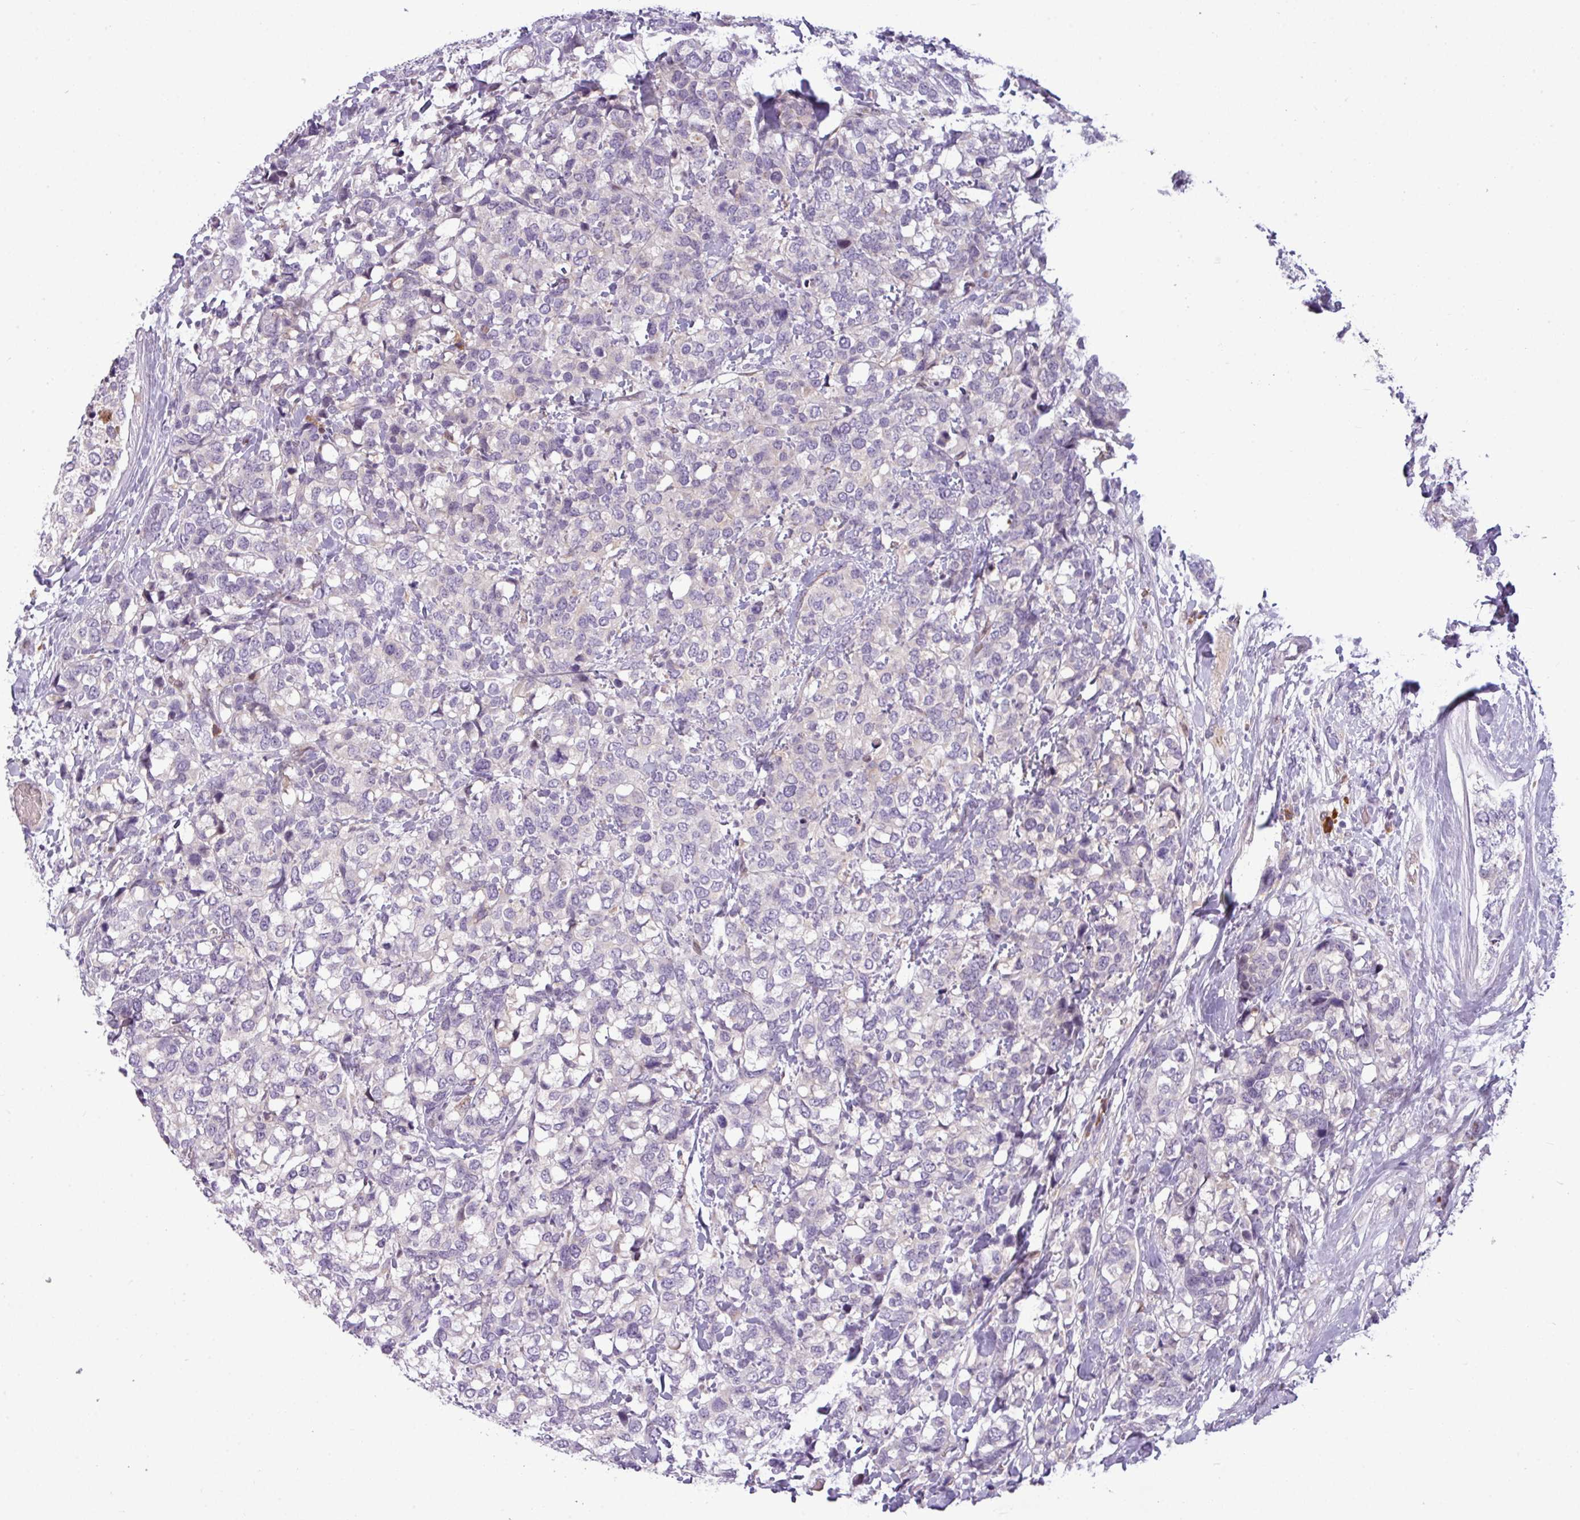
{"staining": {"intensity": "negative", "quantity": "none", "location": "none"}, "tissue": "breast cancer", "cell_type": "Tumor cells", "image_type": "cancer", "snomed": [{"axis": "morphology", "description": "Lobular carcinoma"}, {"axis": "topography", "description": "Breast"}], "caption": "Breast lobular carcinoma was stained to show a protein in brown. There is no significant staining in tumor cells.", "gene": "SLC66A2", "patient": {"sex": "female", "age": 59}}